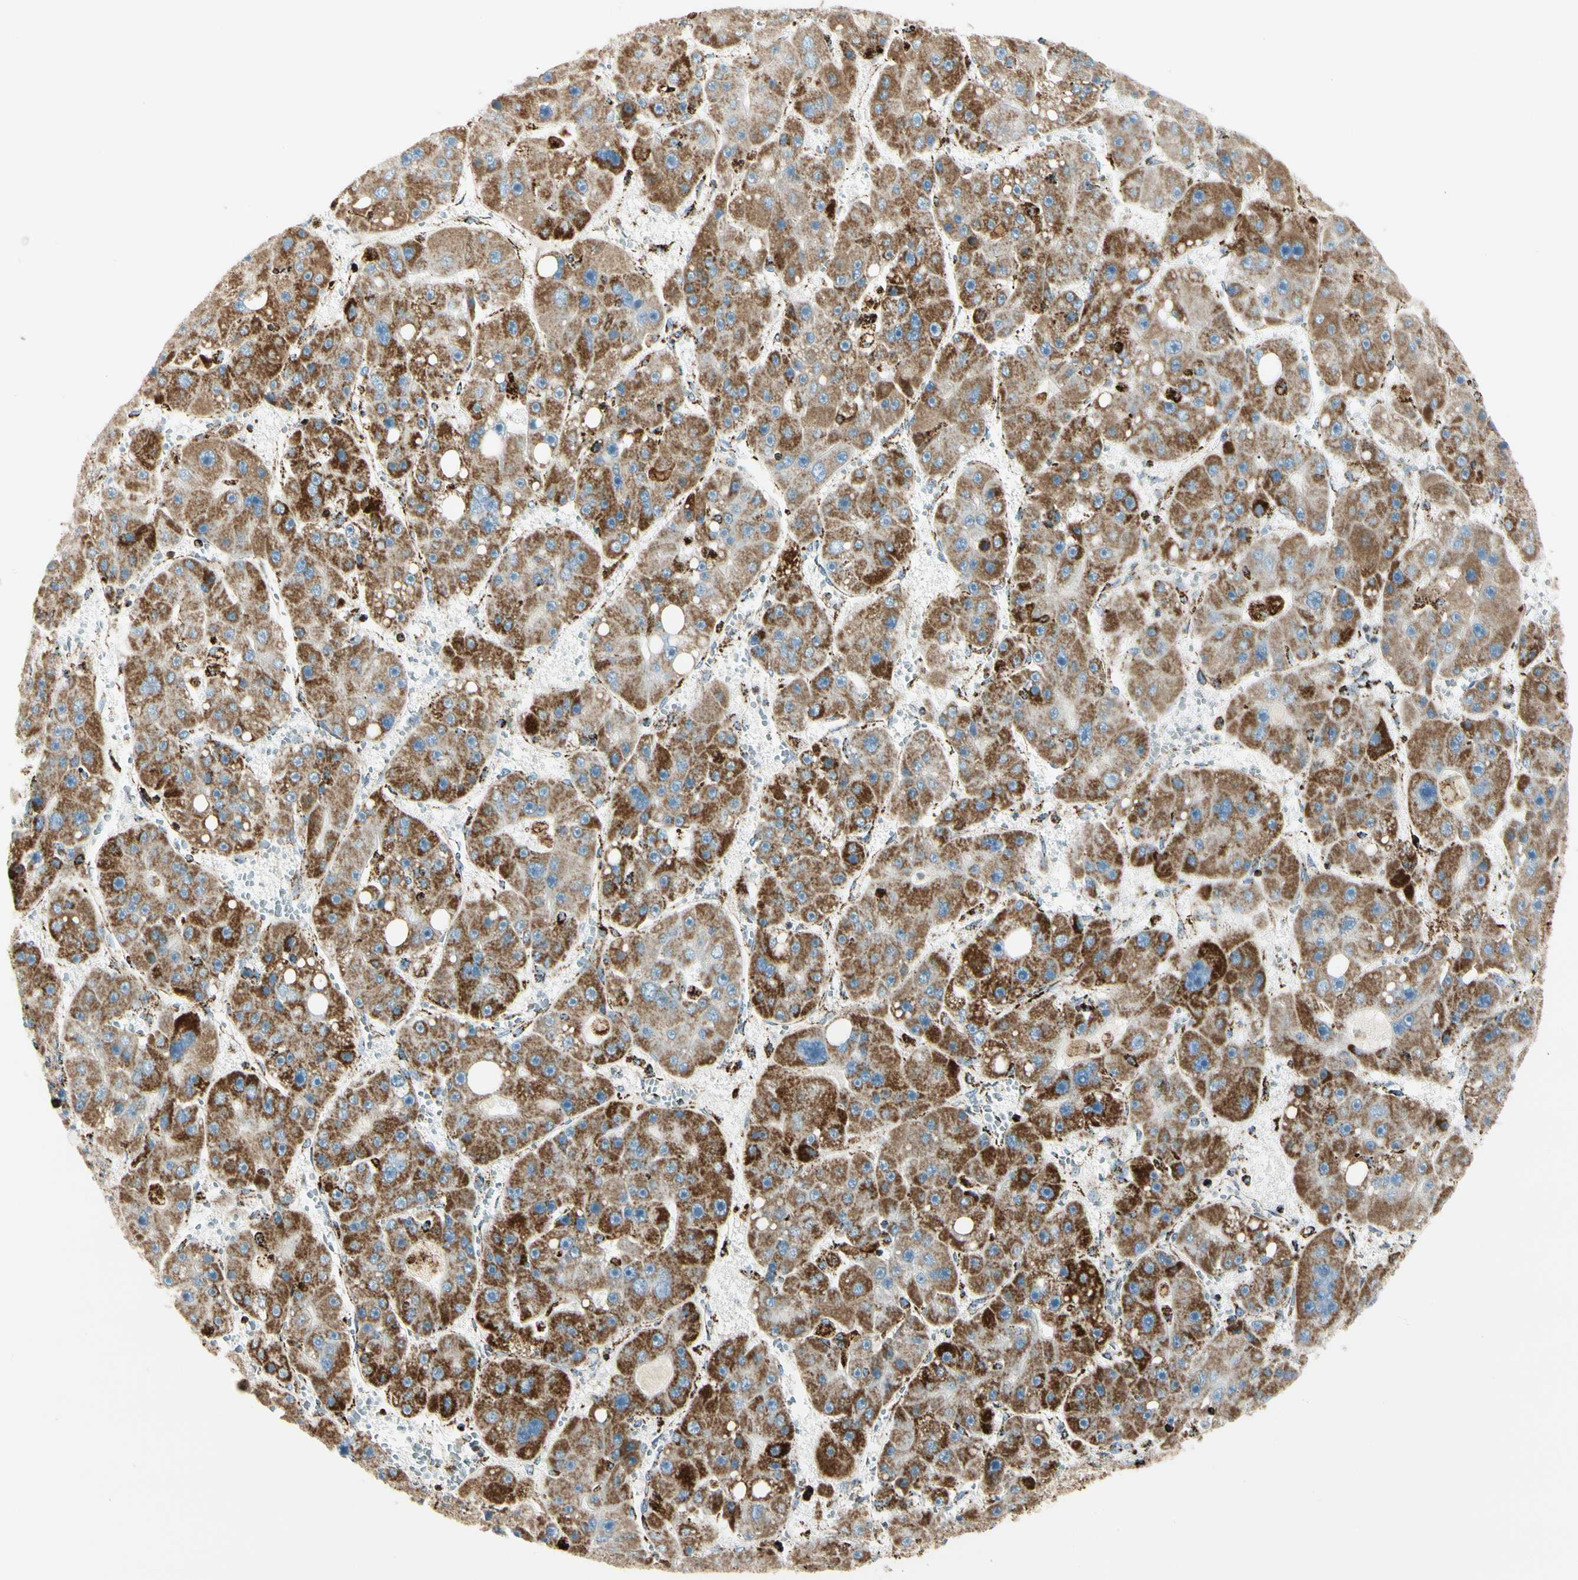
{"staining": {"intensity": "moderate", "quantity": ">75%", "location": "cytoplasmic/membranous"}, "tissue": "liver cancer", "cell_type": "Tumor cells", "image_type": "cancer", "snomed": [{"axis": "morphology", "description": "Carcinoma, Hepatocellular, NOS"}, {"axis": "topography", "description": "Liver"}], "caption": "Immunohistochemistry histopathology image of neoplastic tissue: human liver hepatocellular carcinoma stained using immunohistochemistry exhibits medium levels of moderate protein expression localized specifically in the cytoplasmic/membranous of tumor cells, appearing as a cytoplasmic/membranous brown color.", "gene": "ME2", "patient": {"sex": "female", "age": 61}}